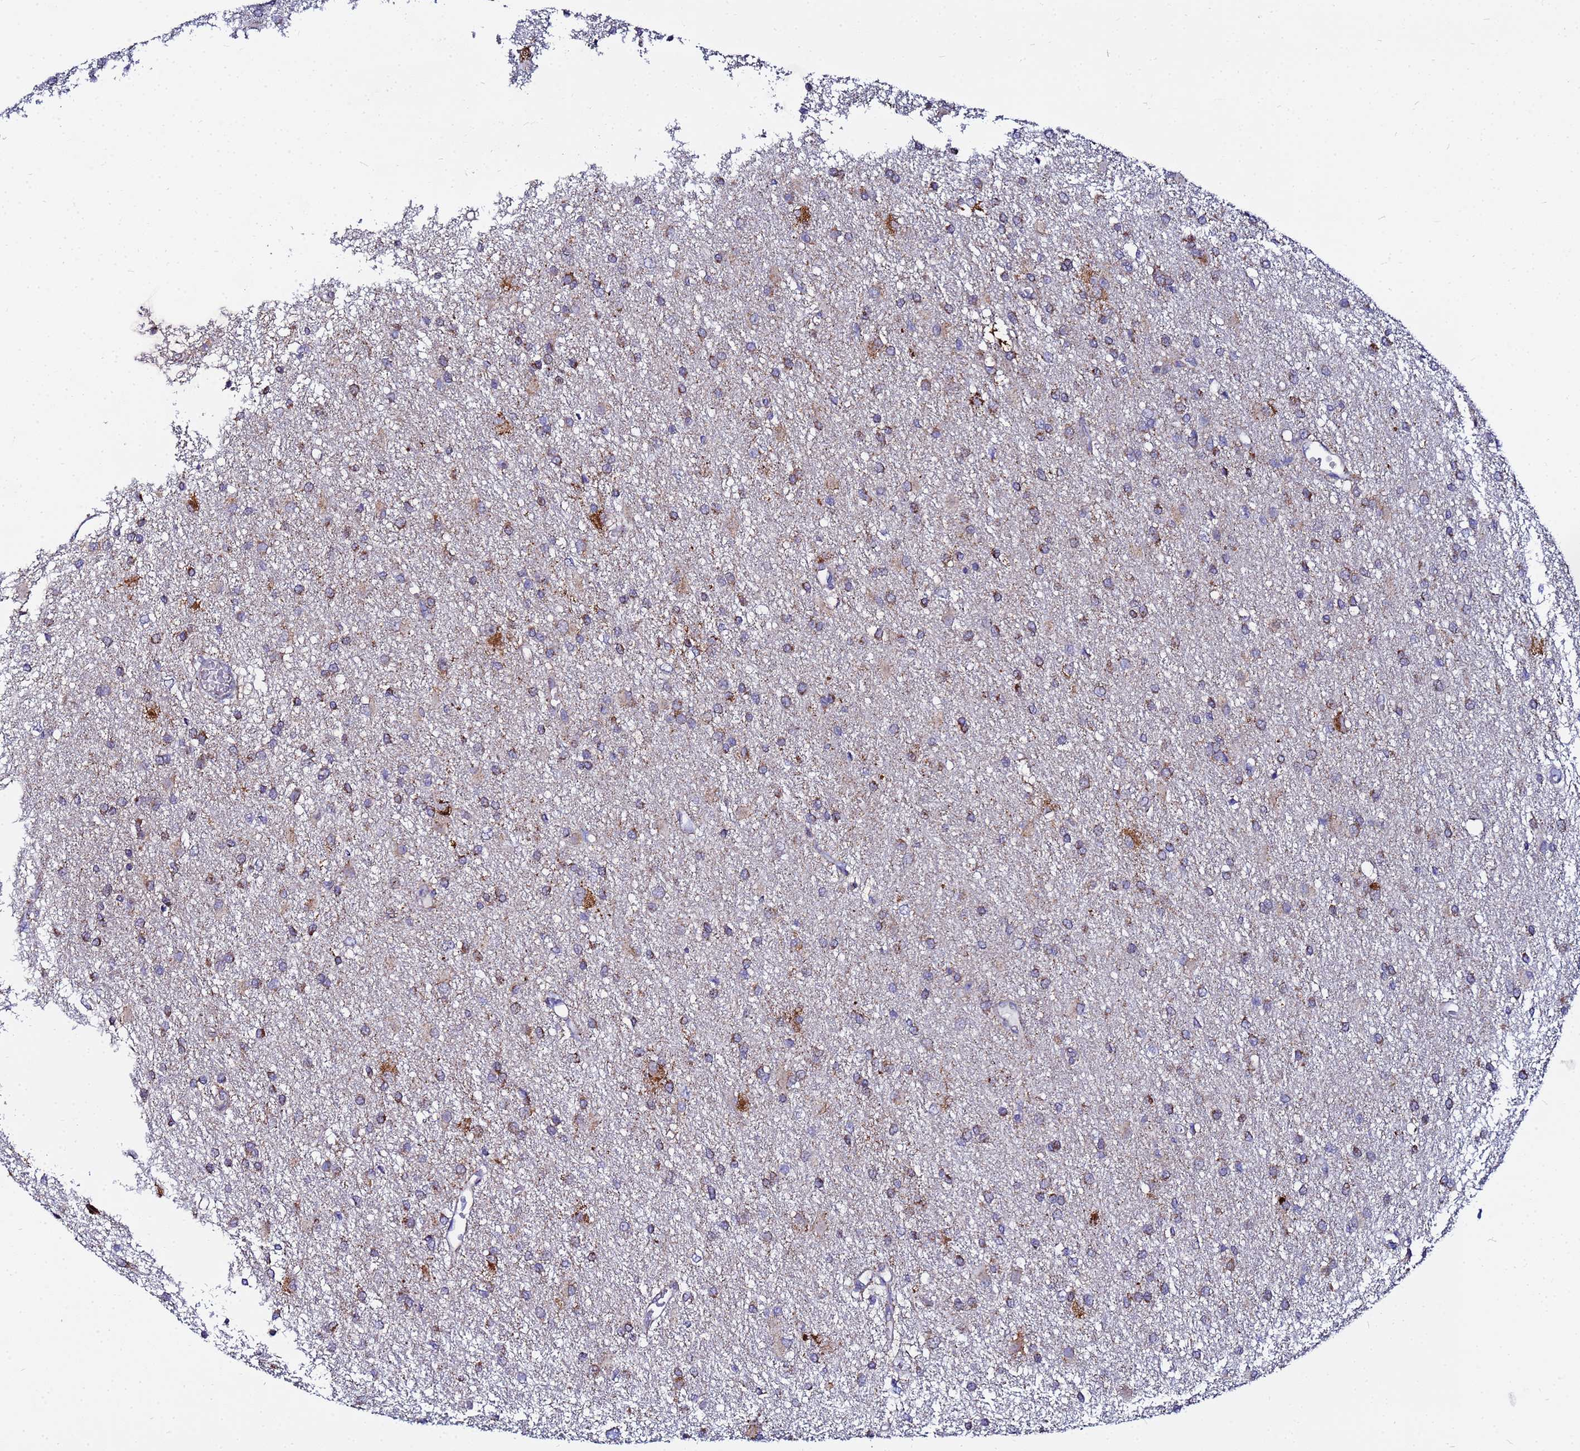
{"staining": {"intensity": "strong", "quantity": "25%-75%", "location": "cytoplasmic/membranous"}, "tissue": "glioma", "cell_type": "Tumor cells", "image_type": "cancer", "snomed": [{"axis": "morphology", "description": "Glioma, malignant, High grade"}, {"axis": "topography", "description": "Brain"}], "caption": "The micrograph displays a brown stain indicating the presence of a protein in the cytoplasmic/membranous of tumor cells in glioma.", "gene": "FAHD2A", "patient": {"sex": "female", "age": 50}}